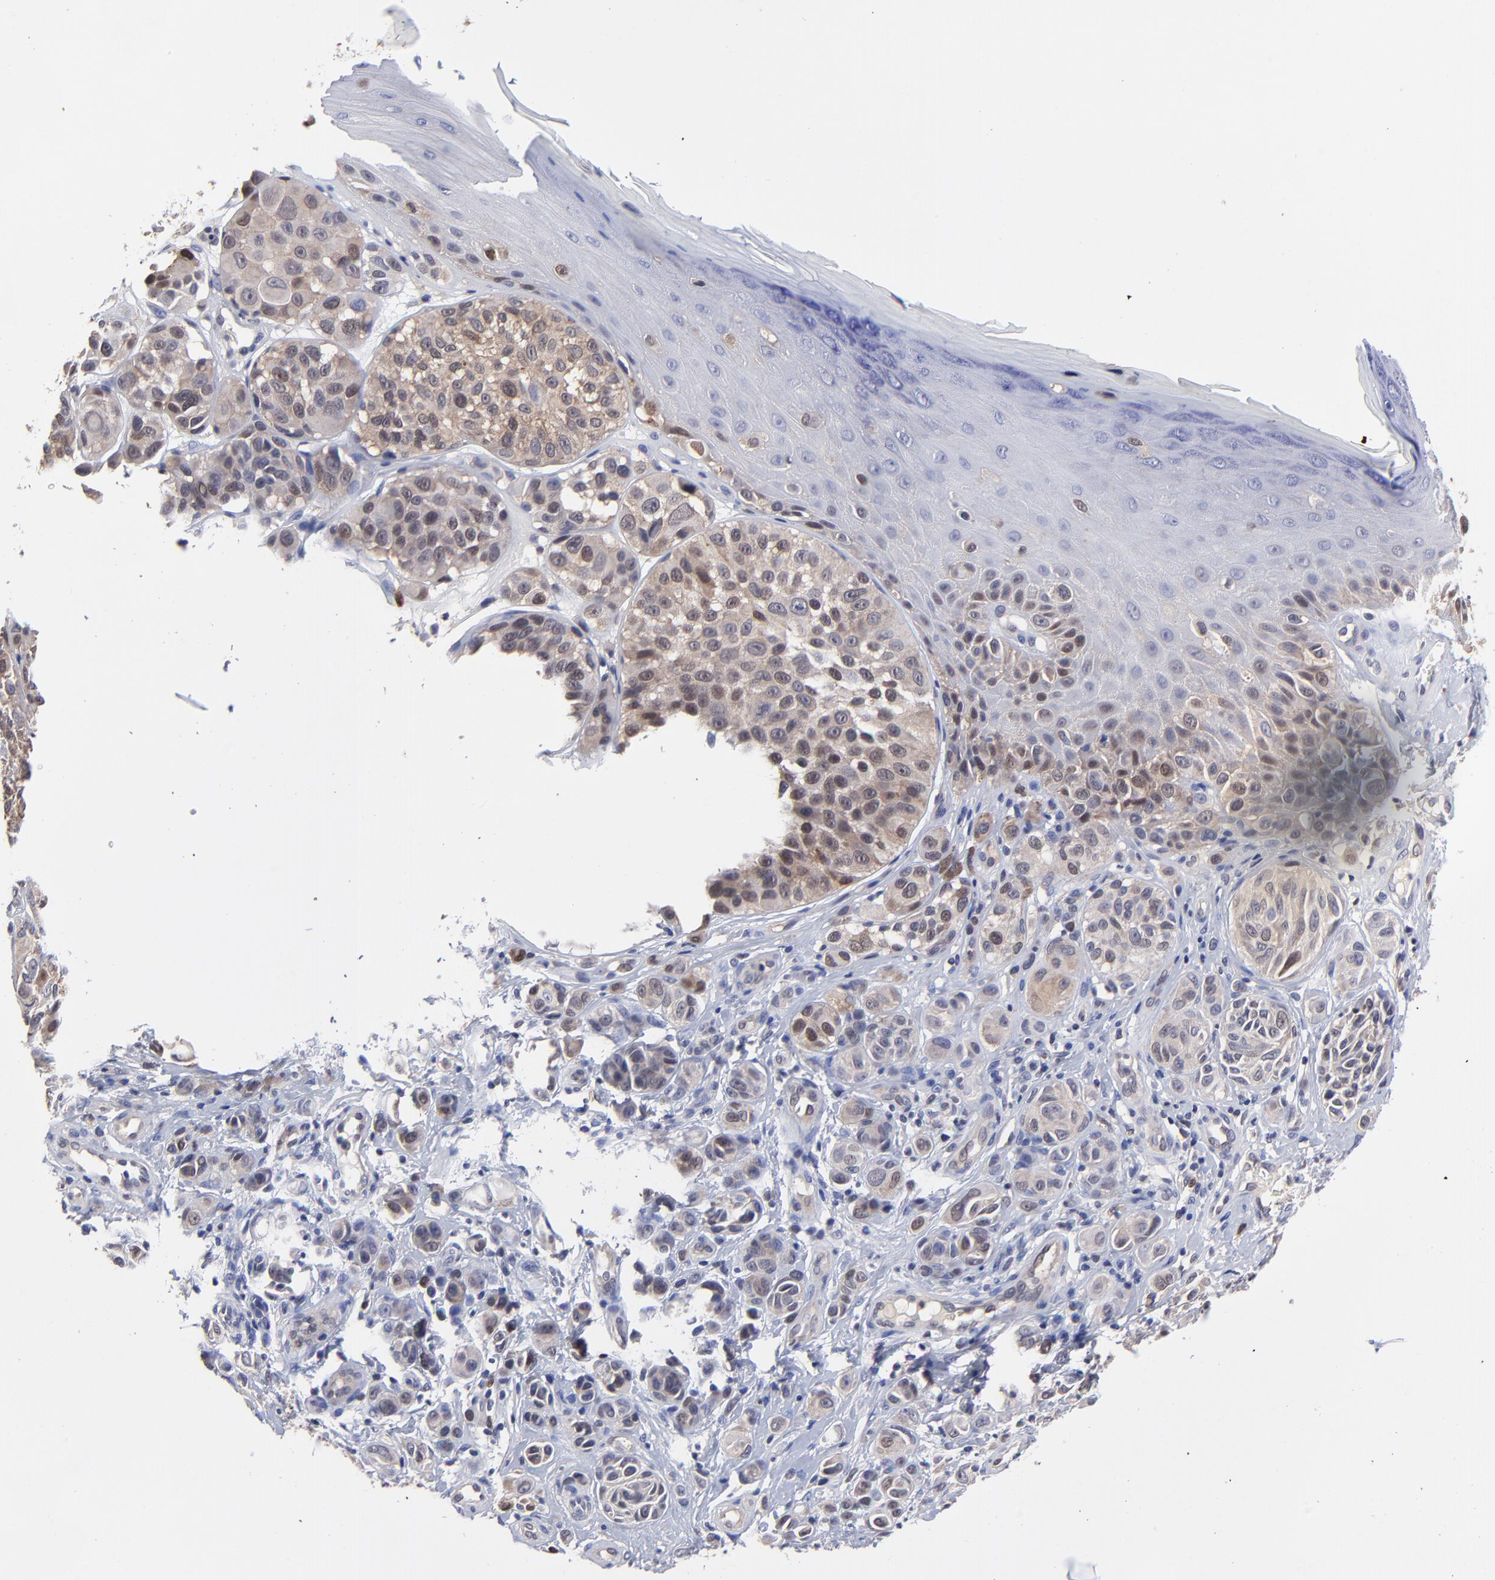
{"staining": {"intensity": "weak", "quantity": "25%-75%", "location": "cytoplasmic/membranous,nuclear"}, "tissue": "melanoma", "cell_type": "Tumor cells", "image_type": "cancer", "snomed": [{"axis": "morphology", "description": "Malignant melanoma, NOS"}, {"axis": "topography", "description": "Skin"}], "caption": "IHC staining of melanoma, which exhibits low levels of weak cytoplasmic/membranous and nuclear staining in approximately 25%-75% of tumor cells indicating weak cytoplasmic/membranous and nuclear protein staining. The staining was performed using DAB (brown) for protein detection and nuclei were counterstained in hematoxylin (blue).", "gene": "DCTPP1", "patient": {"sex": "male", "age": 57}}